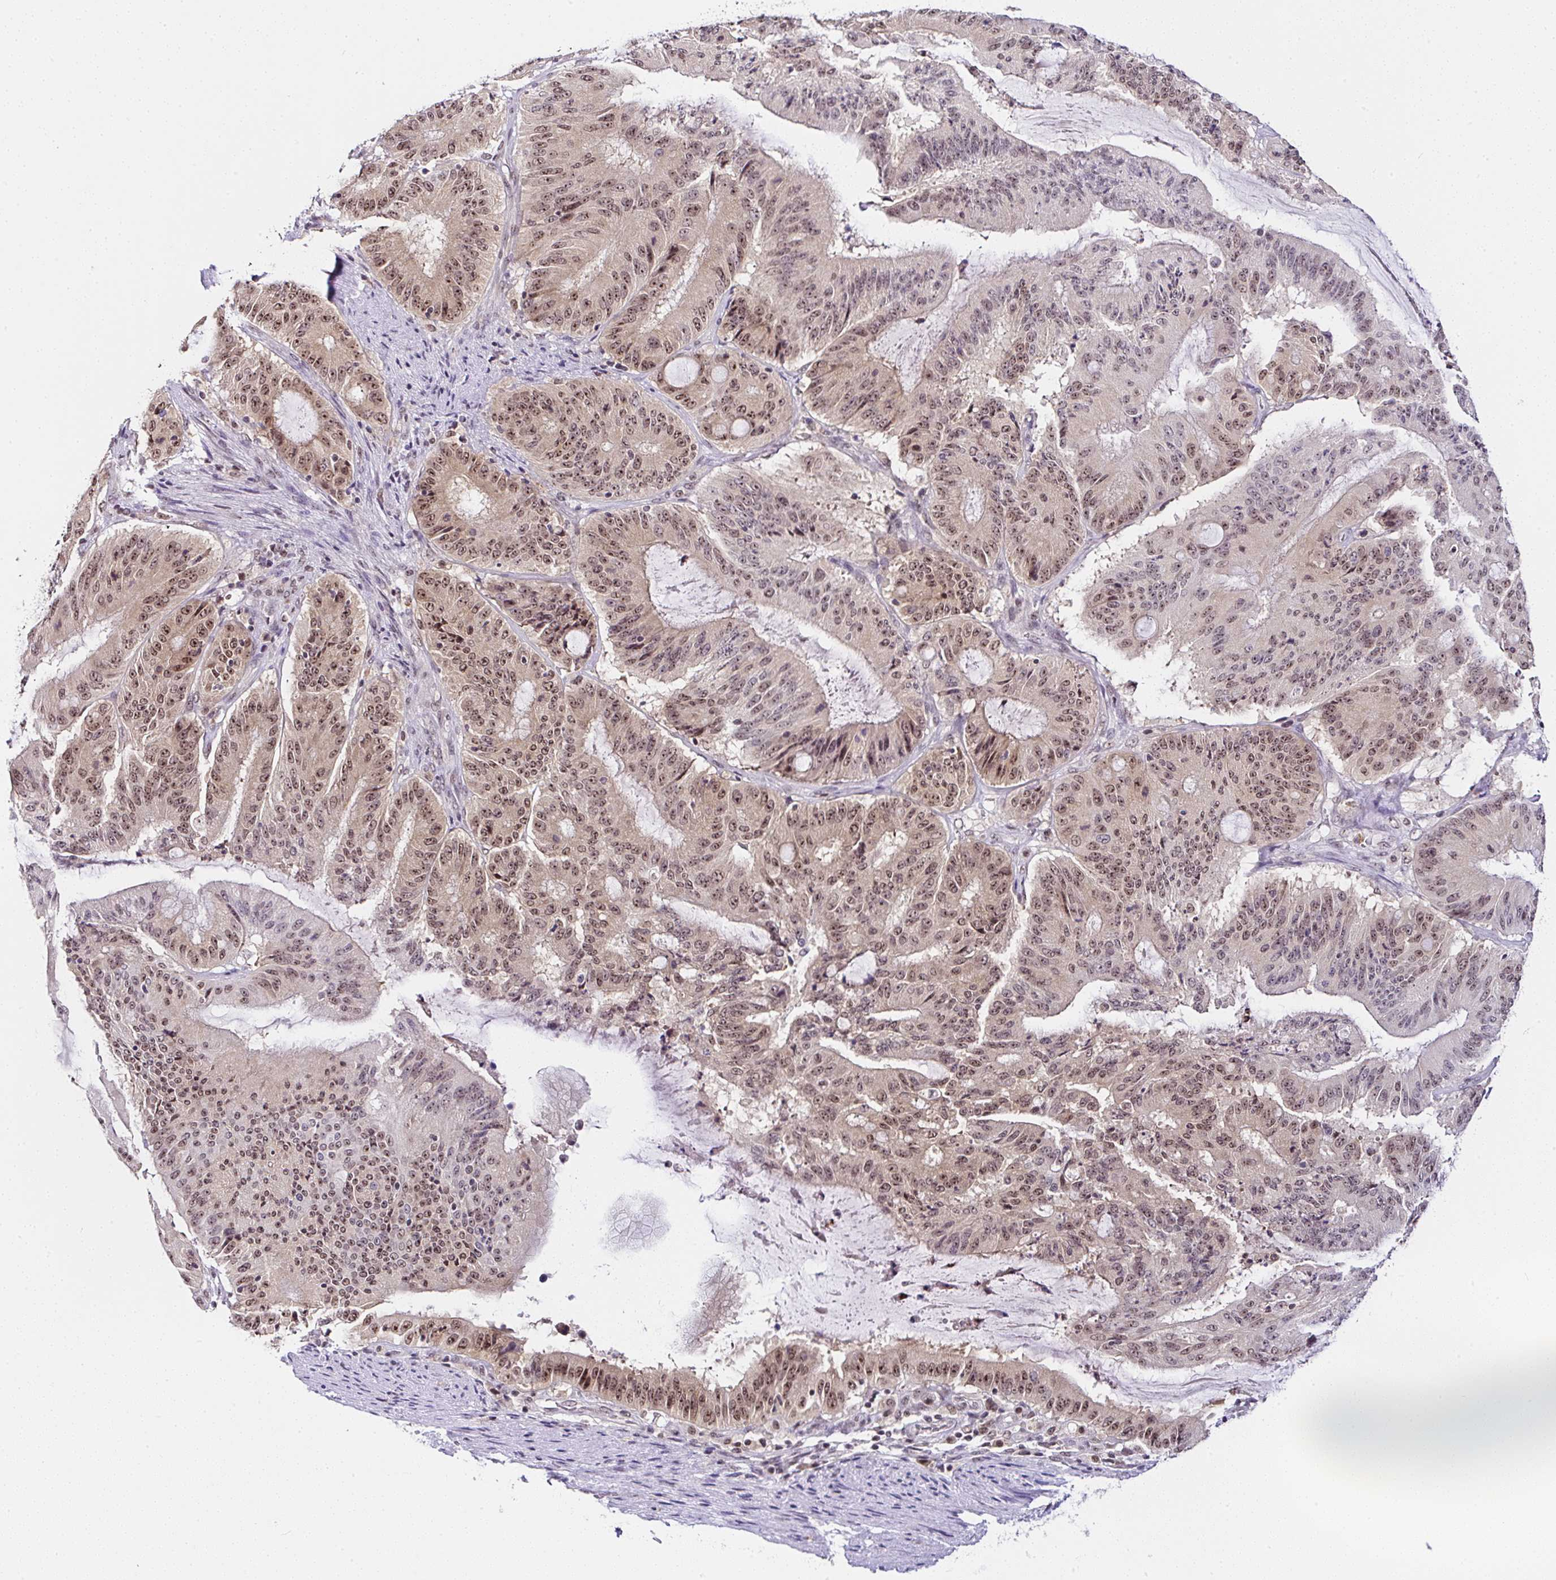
{"staining": {"intensity": "moderate", "quantity": ">75%", "location": "nuclear"}, "tissue": "liver cancer", "cell_type": "Tumor cells", "image_type": "cancer", "snomed": [{"axis": "morphology", "description": "Normal tissue, NOS"}, {"axis": "morphology", "description": "Cholangiocarcinoma"}, {"axis": "topography", "description": "Liver"}, {"axis": "topography", "description": "Peripheral nerve tissue"}], "caption": "A medium amount of moderate nuclear positivity is seen in about >75% of tumor cells in liver cholangiocarcinoma tissue. (IHC, brightfield microscopy, high magnification).", "gene": "PTPN2", "patient": {"sex": "female", "age": 73}}